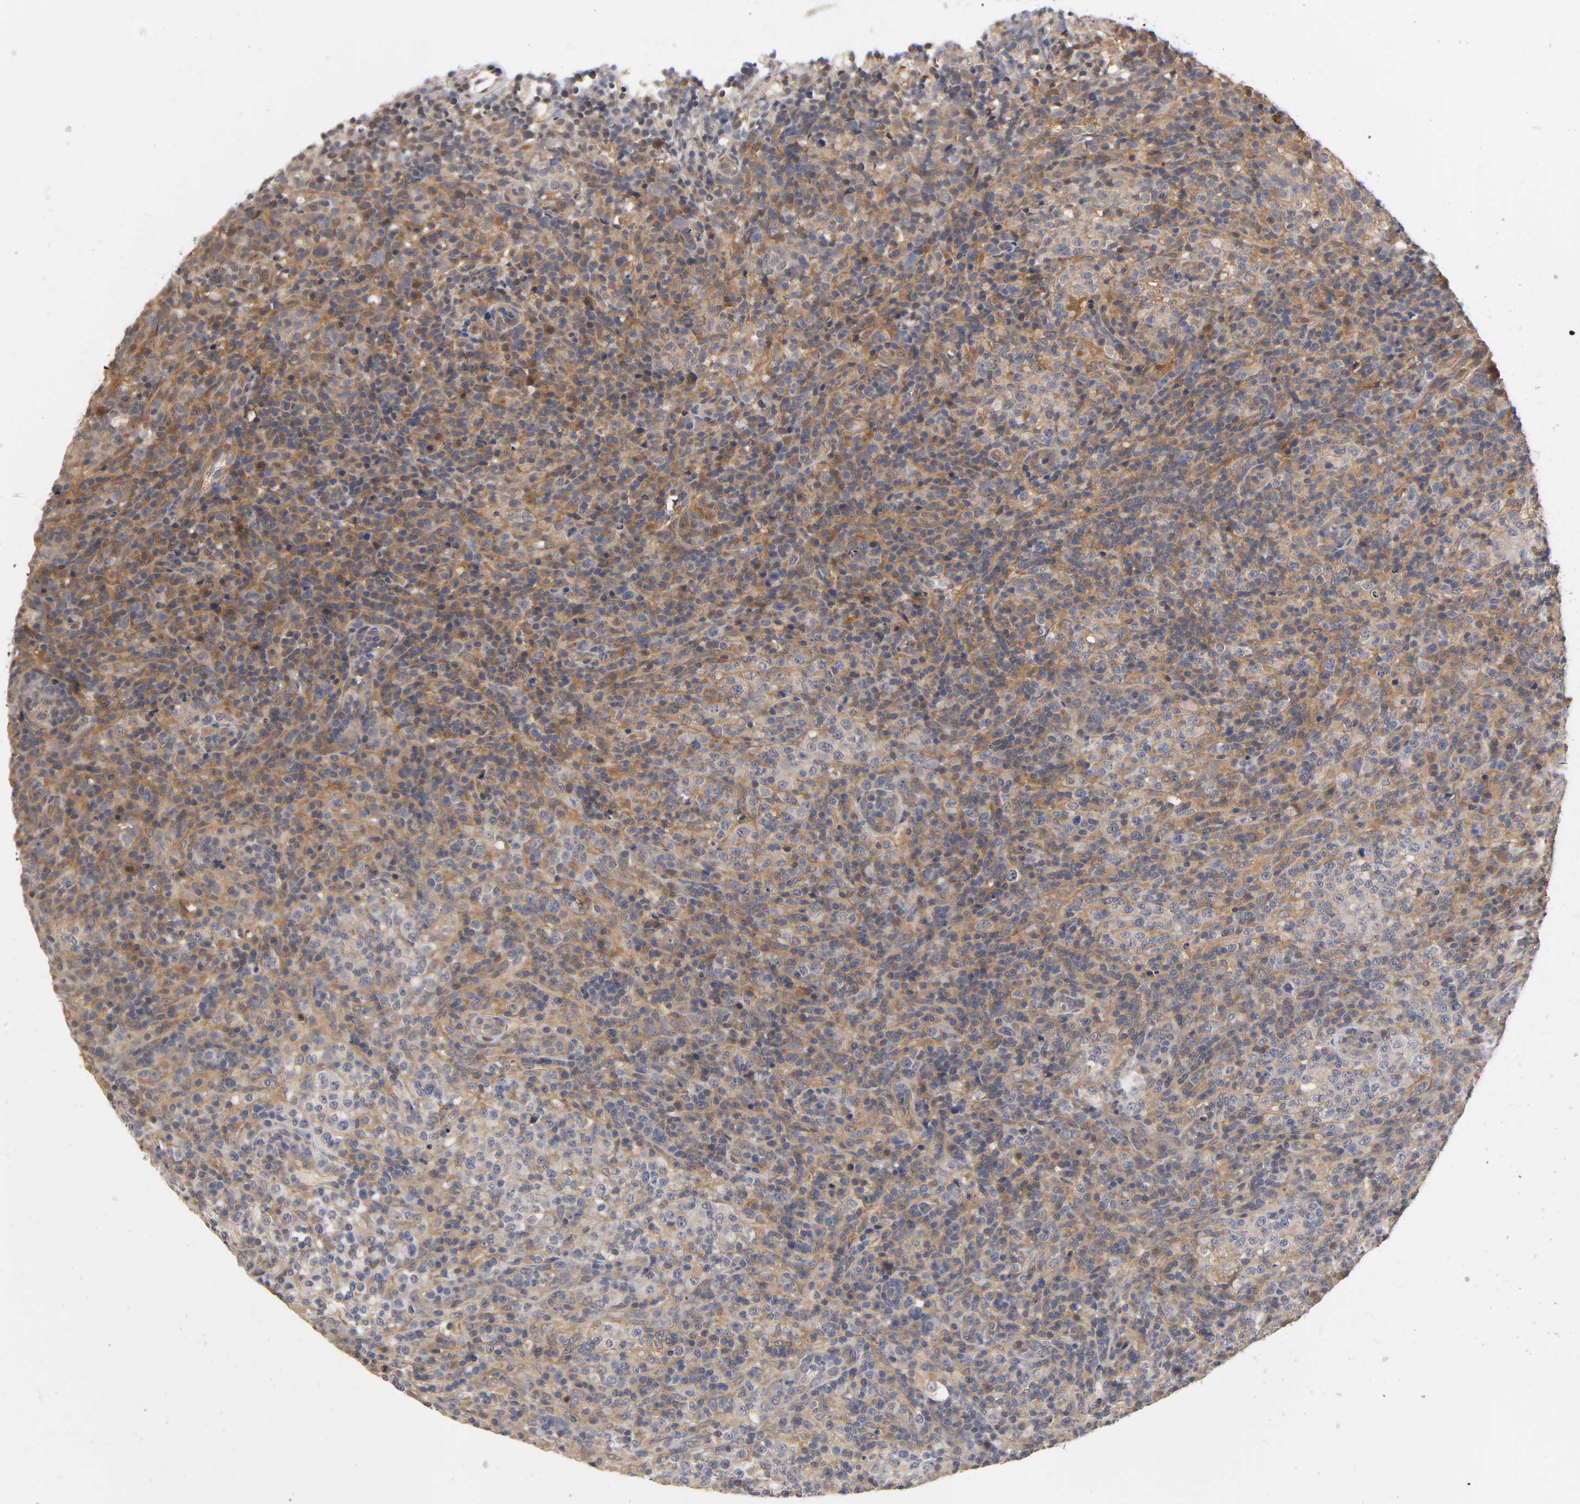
{"staining": {"intensity": "weak", "quantity": ">75%", "location": "cytoplasmic/membranous"}, "tissue": "lymphoma", "cell_type": "Tumor cells", "image_type": "cancer", "snomed": [{"axis": "morphology", "description": "Malignant lymphoma, non-Hodgkin's type, High grade"}, {"axis": "topography", "description": "Lymph node"}], "caption": "Human high-grade malignant lymphoma, non-Hodgkin's type stained for a protein (brown) displays weak cytoplasmic/membranous positive staining in about >75% of tumor cells.", "gene": "PDE5A", "patient": {"sex": "female", "age": 76}}